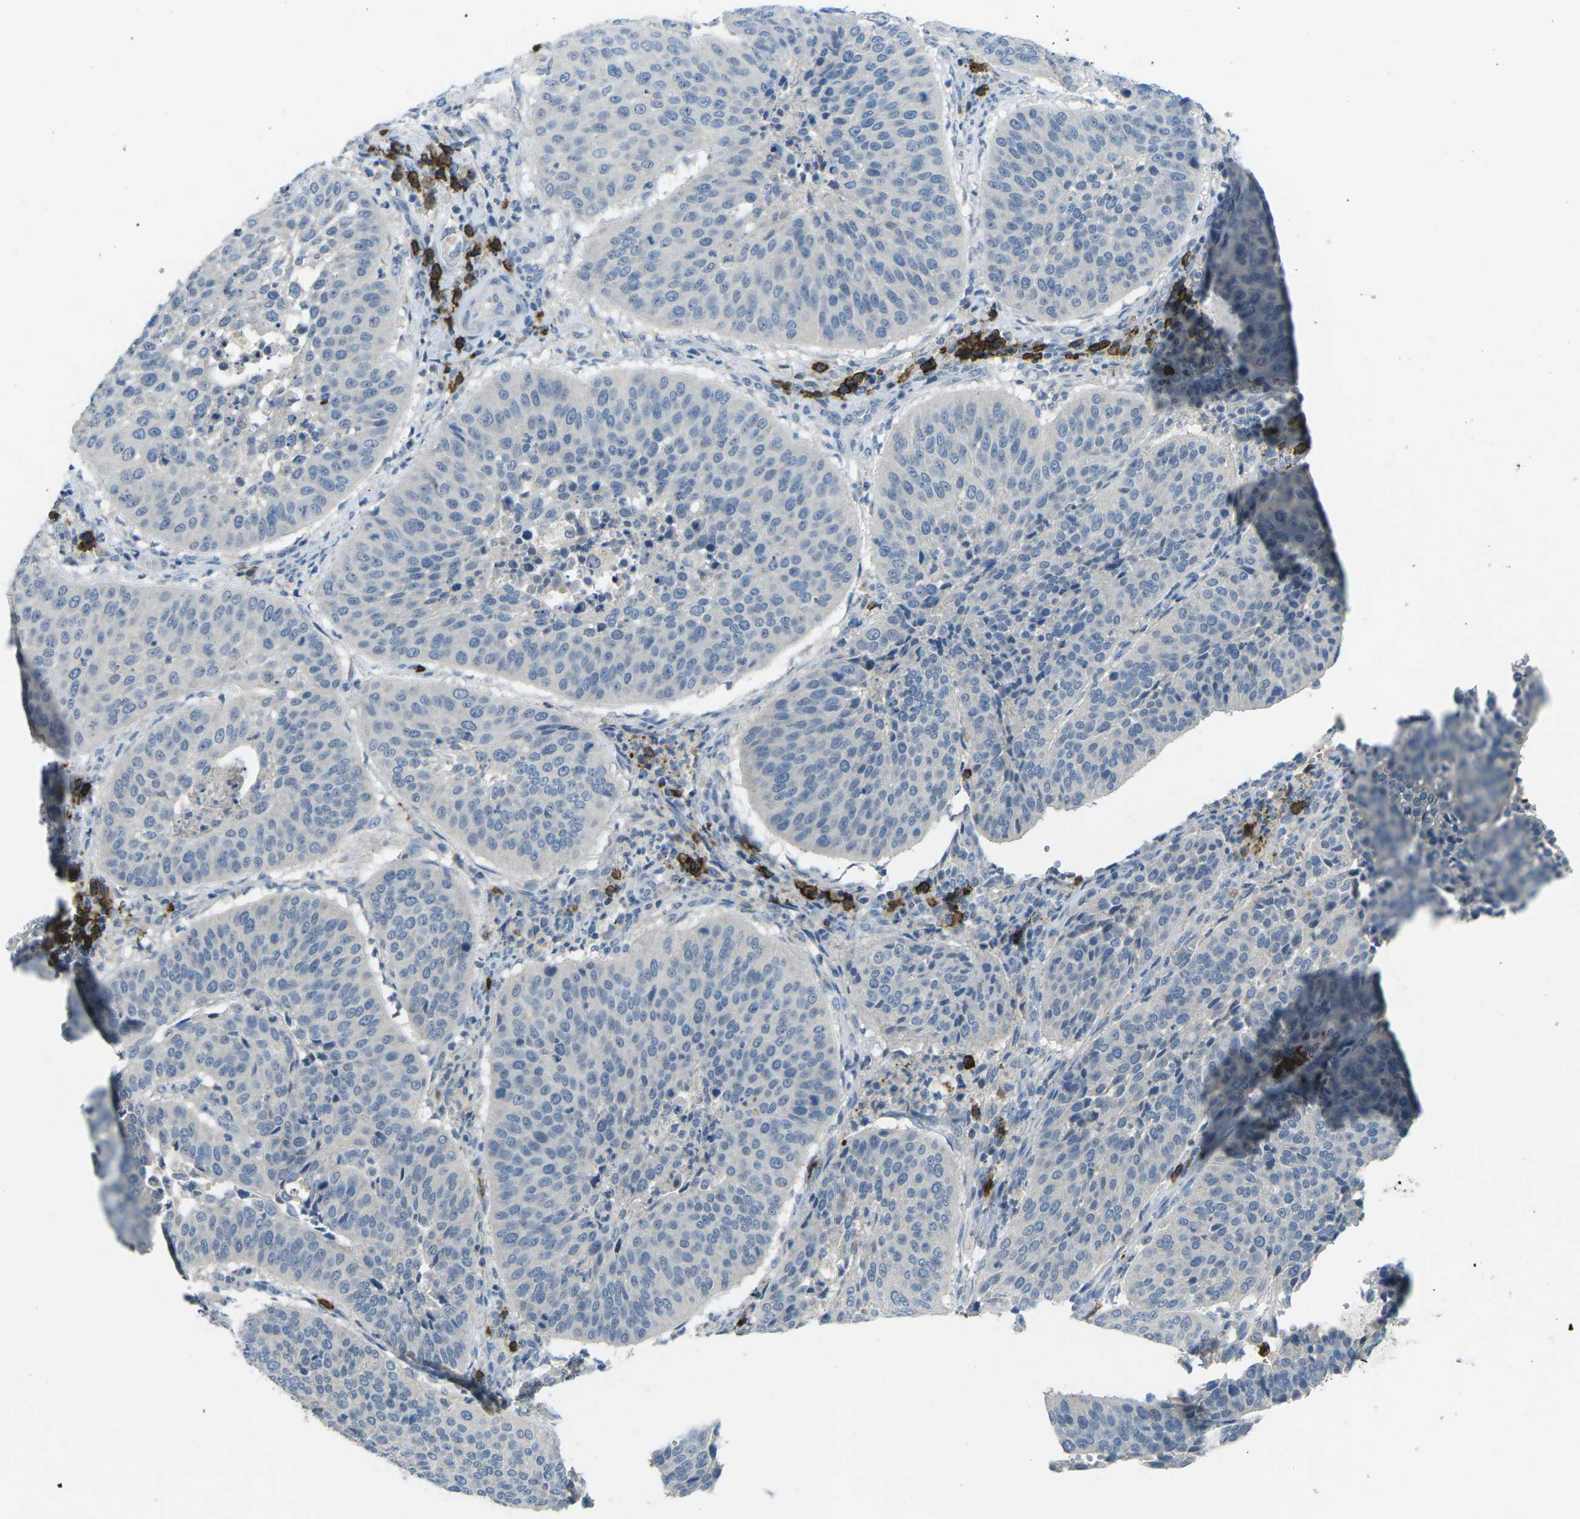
{"staining": {"intensity": "negative", "quantity": "none", "location": "none"}, "tissue": "cervical cancer", "cell_type": "Tumor cells", "image_type": "cancer", "snomed": [{"axis": "morphology", "description": "Normal tissue, NOS"}, {"axis": "morphology", "description": "Squamous cell carcinoma, NOS"}, {"axis": "topography", "description": "Cervix"}], "caption": "High magnification brightfield microscopy of cervical cancer stained with DAB (3,3'-diaminobenzidine) (brown) and counterstained with hematoxylin (blue): tumor cells show no significant staining. (DAB (3,3'-diaminobenzidine) IHC visualized using brightfield microscopy, high magnification).", "gene": "CD19", "patient": {"sex": "female", "age": 39}}